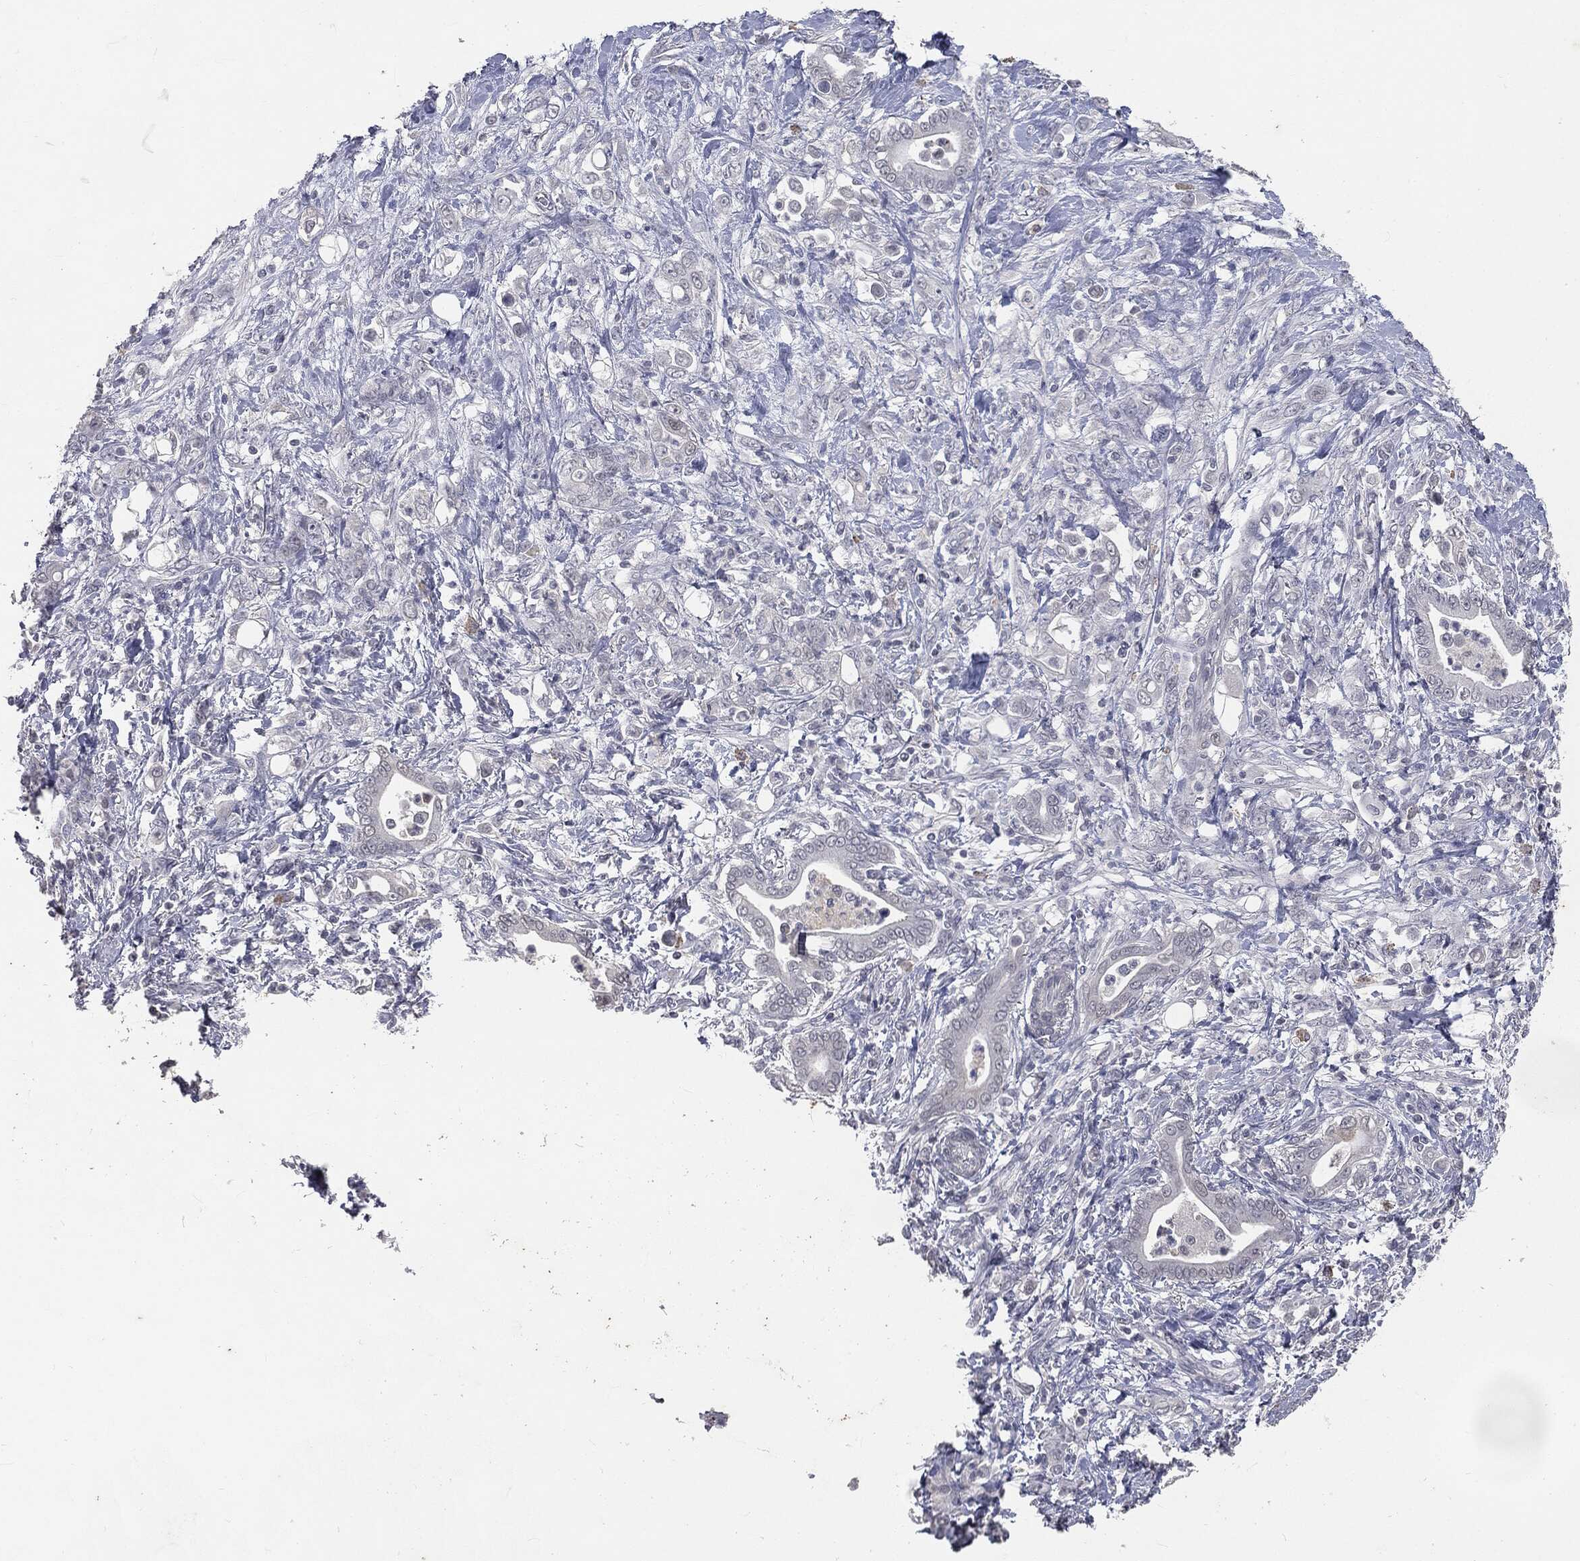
{"staining": {"intensity": "negative", "quantity": "none", "location": "none"}, "tissue": "stomach cancer", "cell_type": "Tumor cells", "image_type": "cancer", "snomed": [{"axis": "morphology", "description": "Adenocarcinoma, NOS"}, {"axis": "topography", "description": "Stomach"}], "caption": "The micrograph demonstrates no staining of tumor cells in stomach cancer (adenocarcinoma).", "gene": "SLC2A2", "patient": {"sex": "female", "age": 79}}